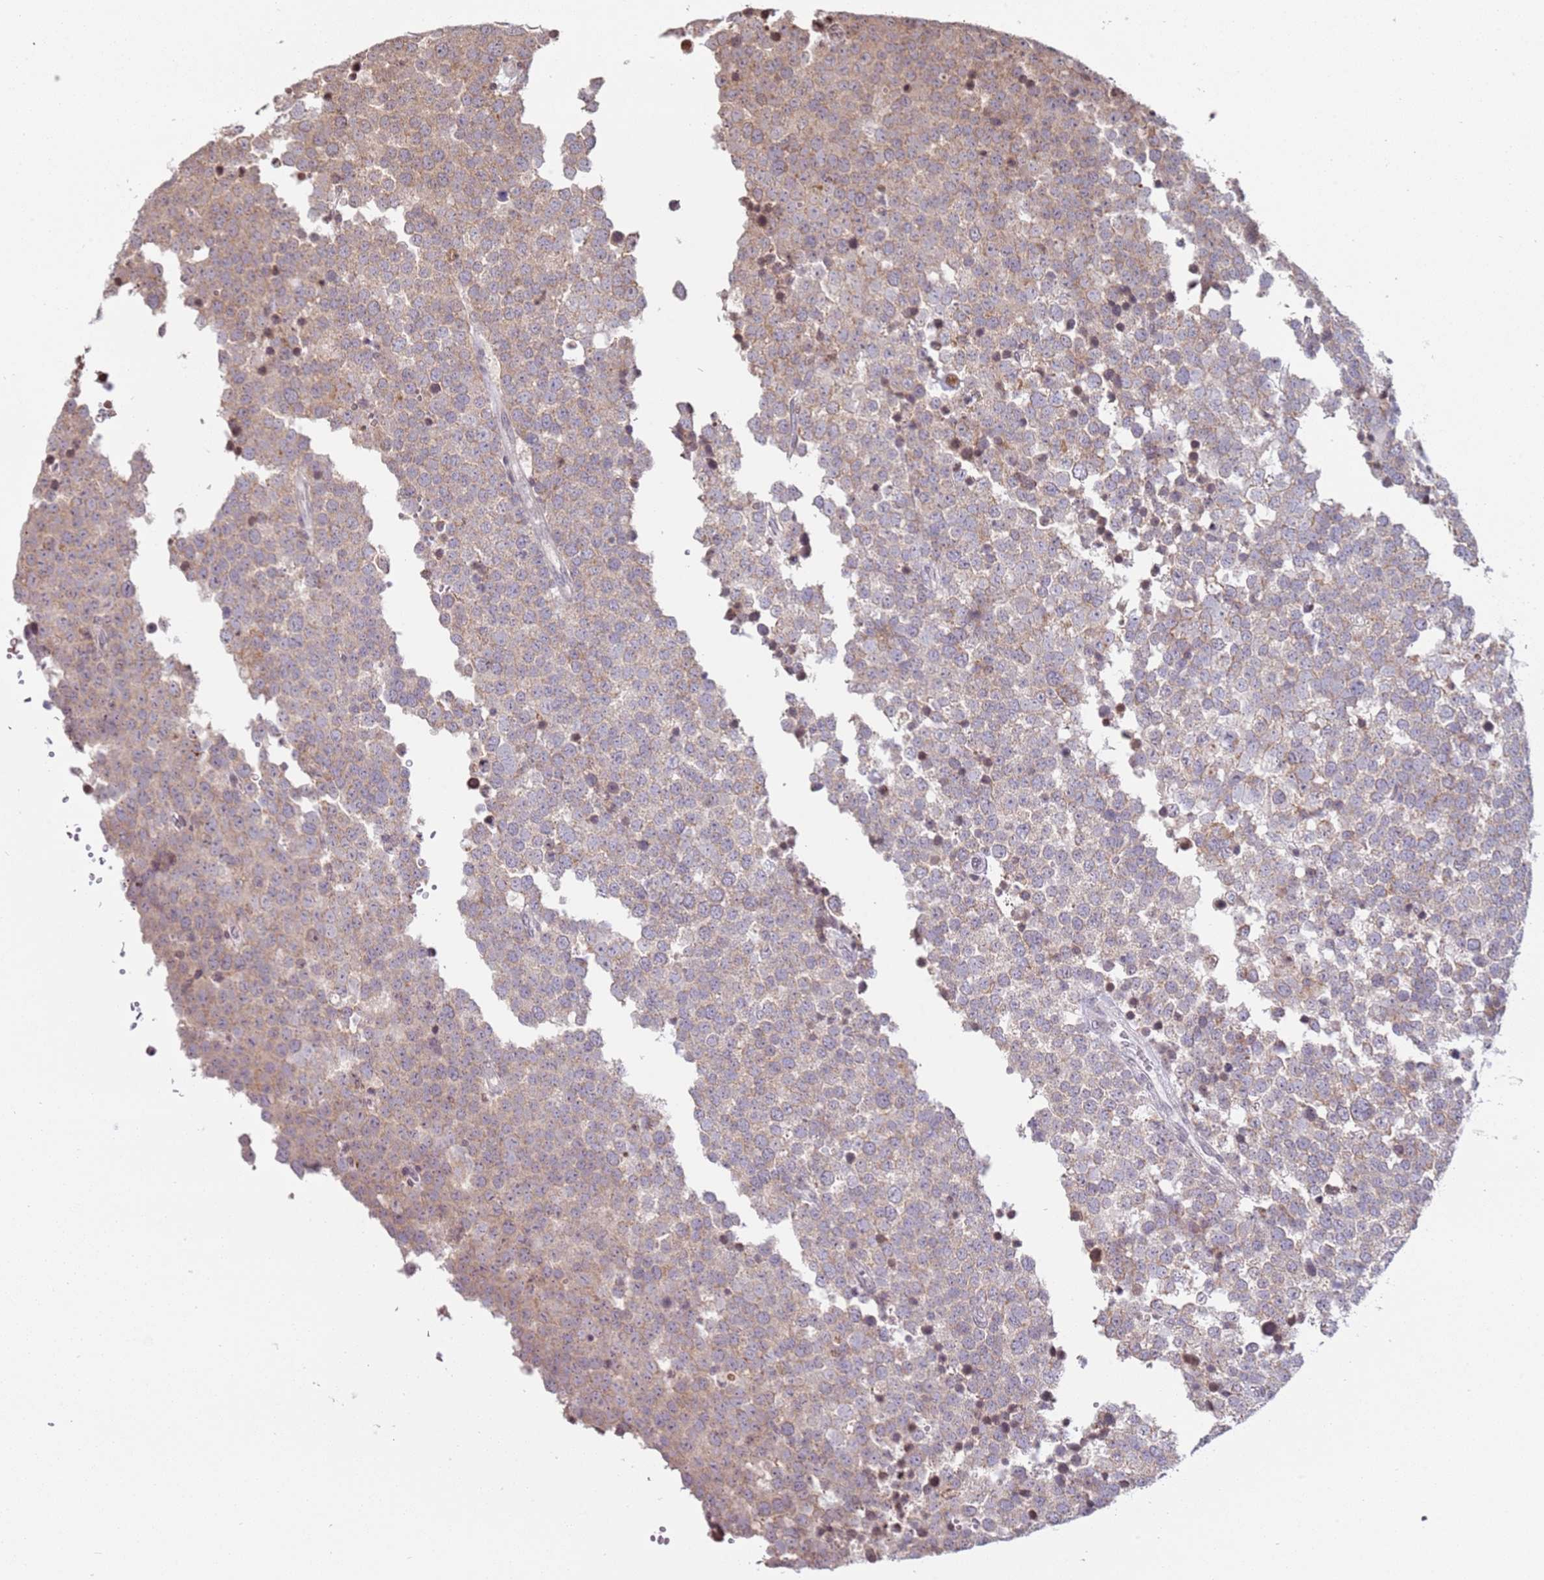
{"staining": {"intensity": "weak", "quantity": ">75%", "location": "cytoplasmic/membranous"}, "tissue": "testis cancer", "cell_type": "Tumor cells", "image_type": "cancer", "snomed": [{"axis": "morphology", "description": "Seminoma, NOS"}, {"axis": "topography", "description": "Testis"}], "caption": "Testis cancer (seminoma) stained with immunohistochemistry displays weak cytoplasmic/membranous staining in approximately >75% of tumor cells.", "gene": "SCAF1", "patient": {"sex": "male", "age": 71}}